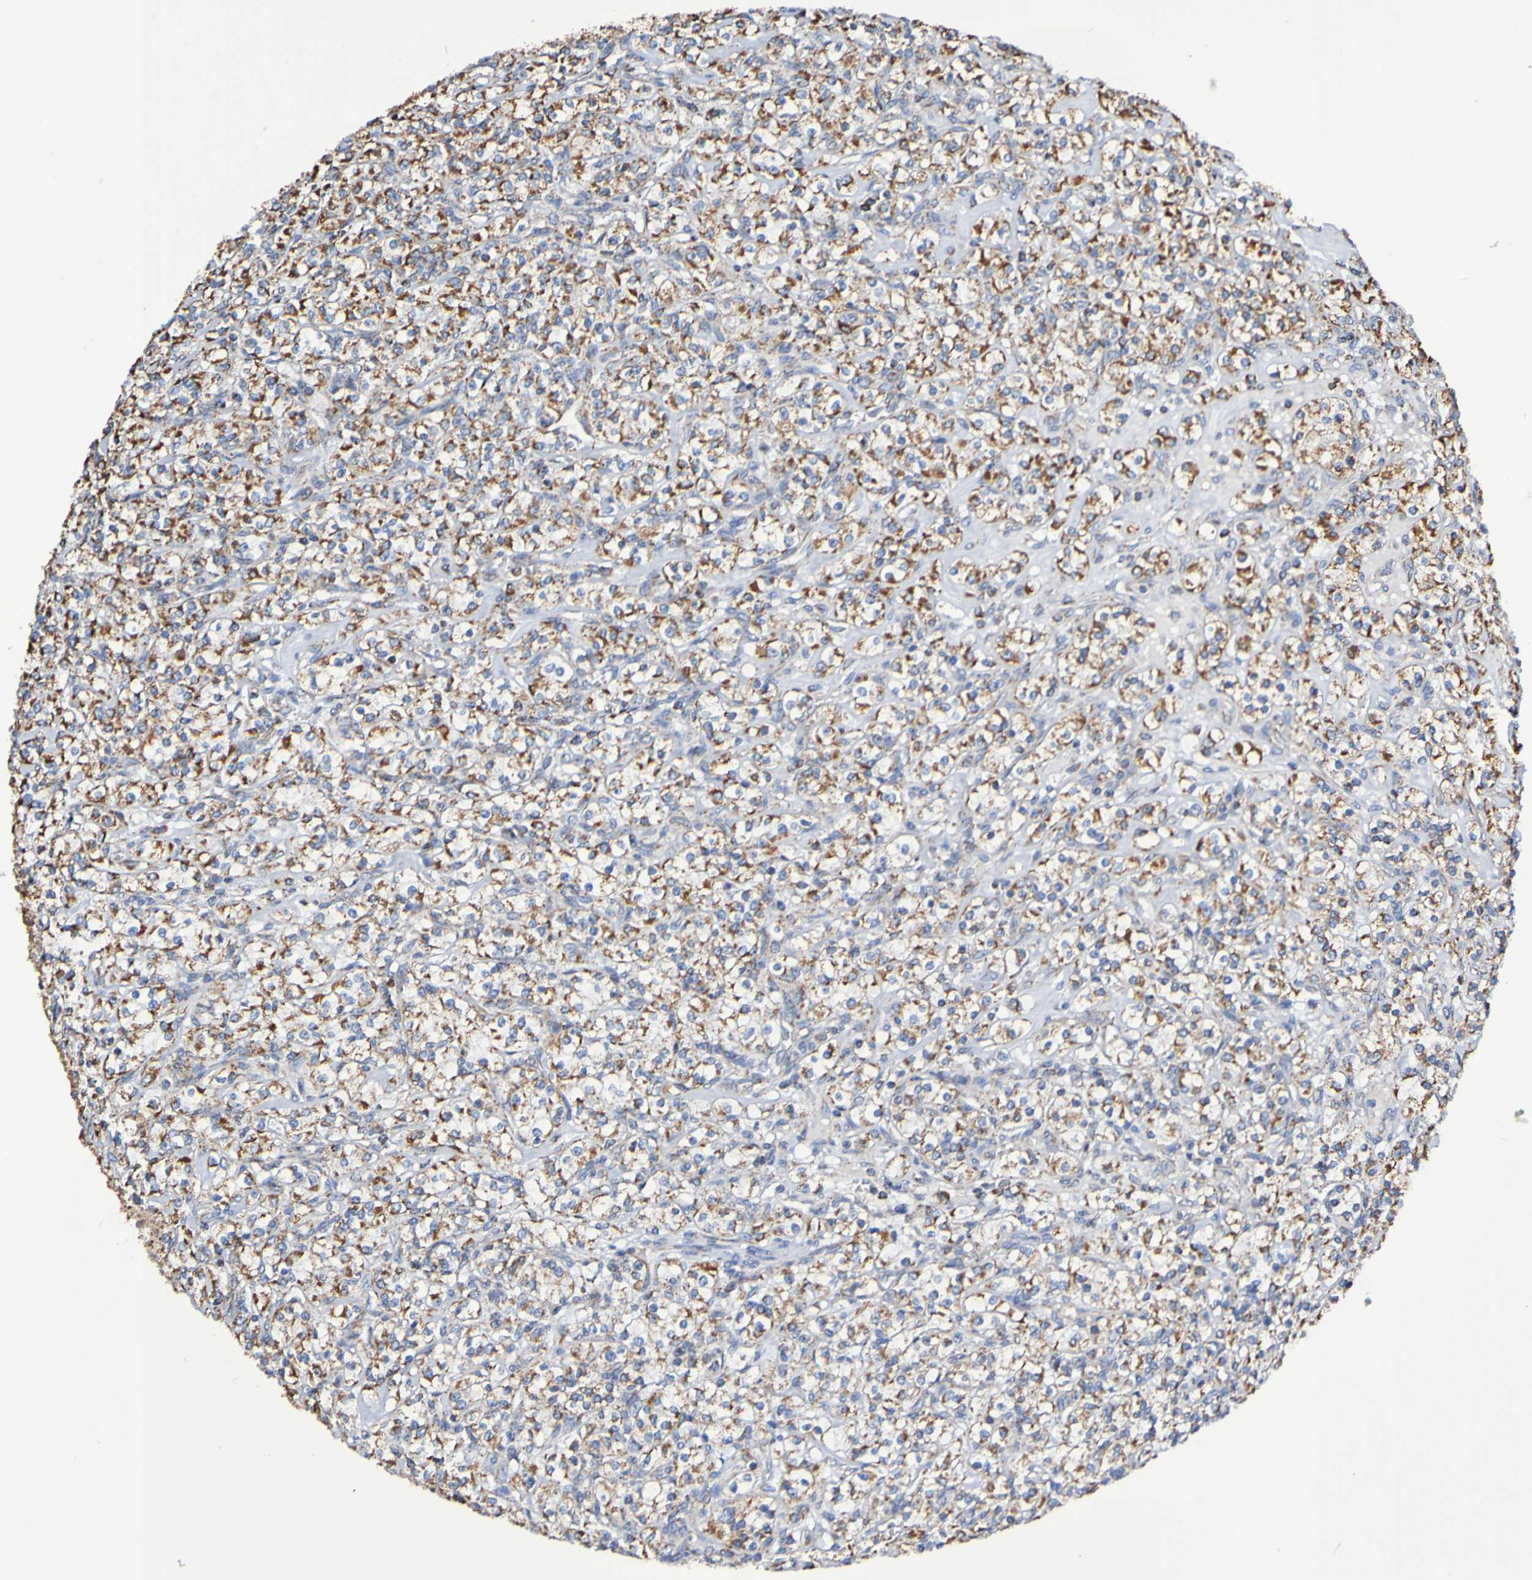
{"staining": {"intensity": "moderate", "quantity": ">75%", "location": "cytoplasmic/membranous"}, "tissue": "renal cancer", "cell_type": "Tumor cells", "image_type": "cancer", "snomed": [{"axis": "morphology", "description": "Adenocarcinoma, NOS"}, {"axis": "topography", "description": "Kidney"}], "caption": "Immunohistochemistry staining of renal cancer, which reveals medium levels of moderate cytoplasmic/membranous staining in approximately >75% of tumor cells indicating moderate cytoplasmic/membranous protein positivity. The staining was performed using DAB (3,3'-diaminobenzidine) (brown) for protein detection and nuclei were counterstained in hematoxylin (blue).", "gene": "IL18R1", "patient": {"sex": "male", "age": 77}}